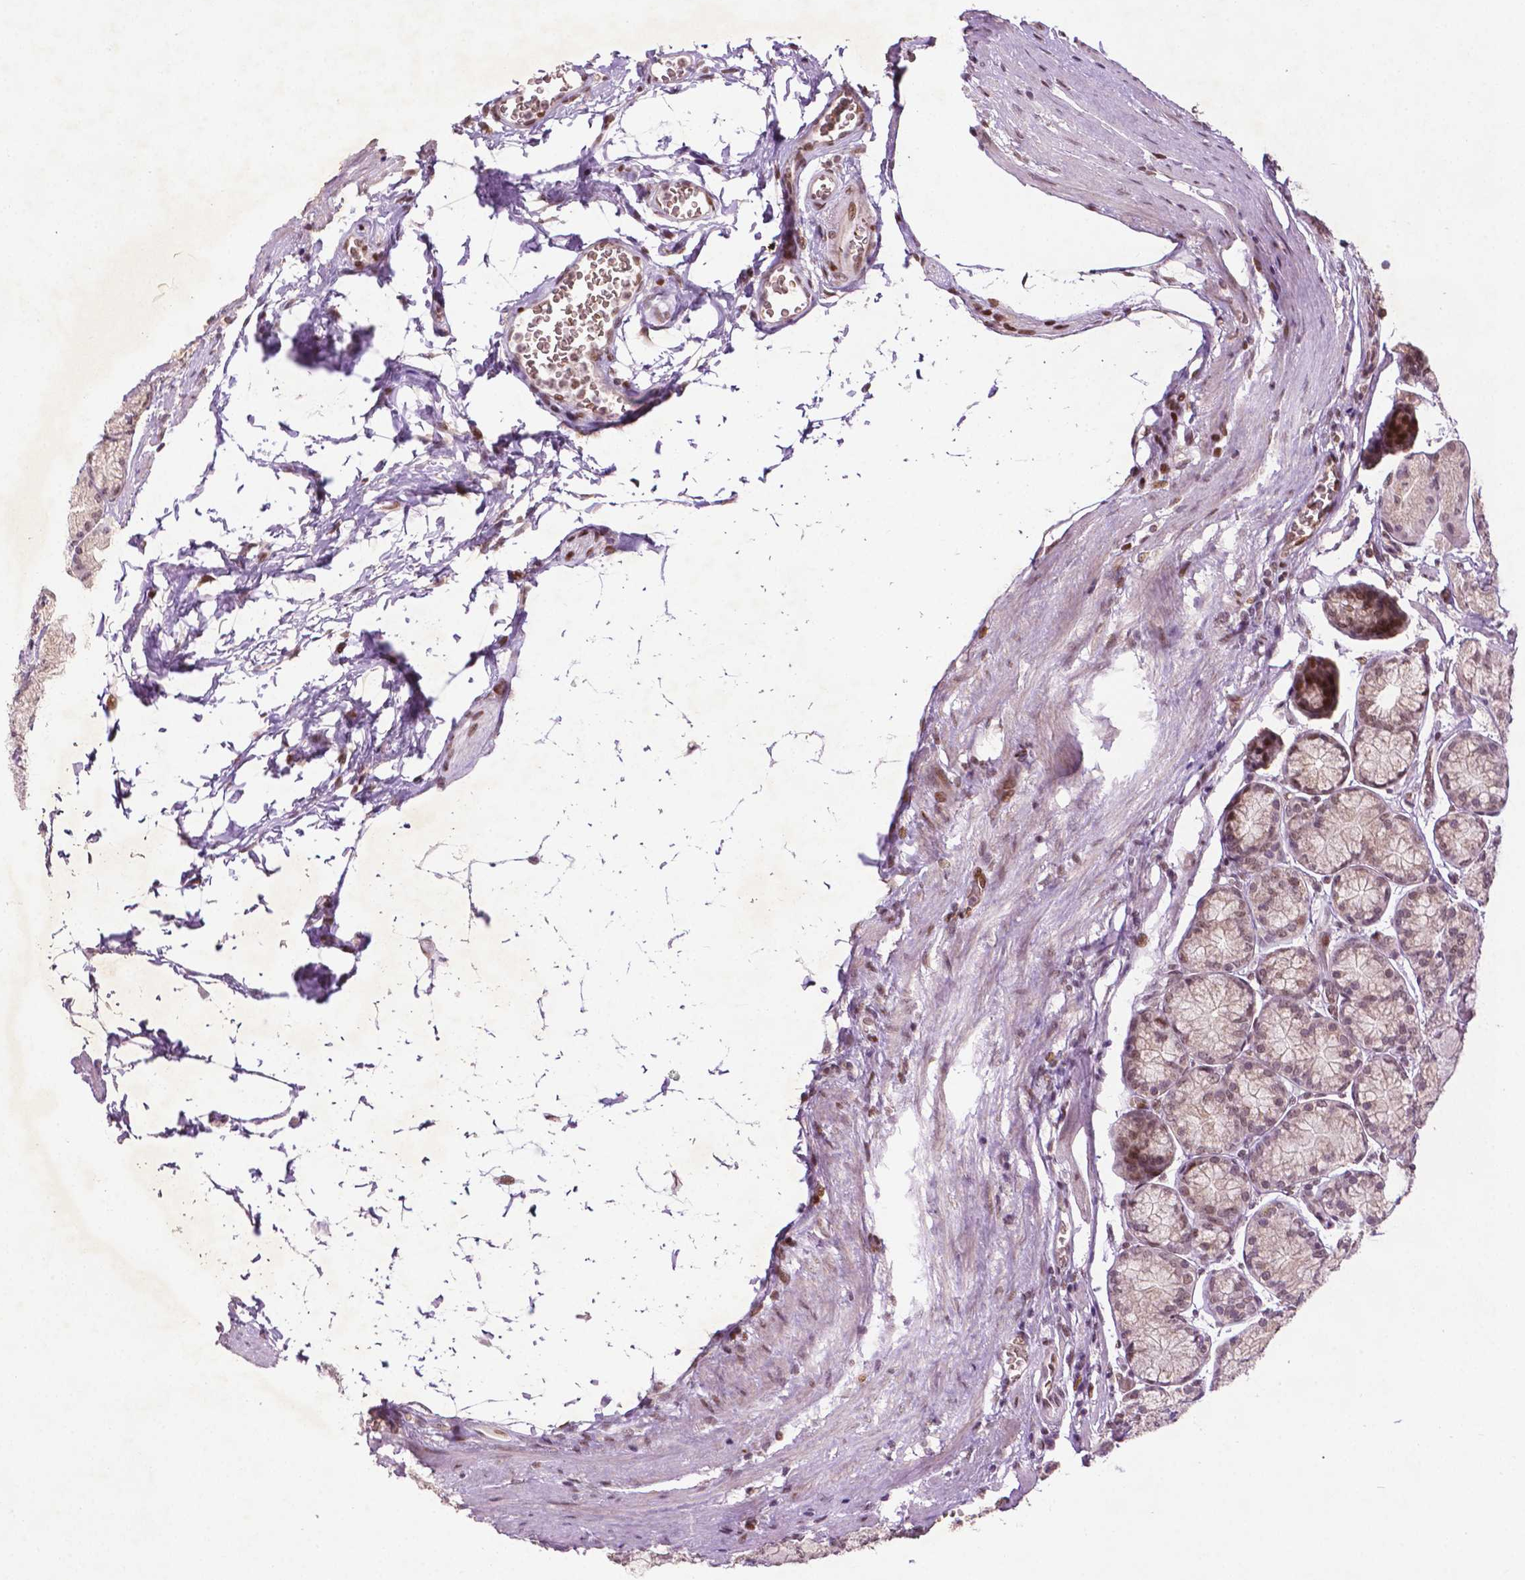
{"staining": {"intensity": "moderate", "quantity": "25%-75%", "location": "cytoplasmic/membranous,nuclear"}, "tissue": "stomach", "cell_type": "Glandular cells", "image_type": "normal", "snomed": [{"axis": "morphology", "description": "Normal tissue, NOS"}, {"axis": "morphology", "description": "Adenocarcinoma, NOS"}, {"axis": "morphology", "description": "Adenocarcinoma, High grade"}, {"axis": "topography", "description": "Stomach, upper"}, {"axis": "topography", "description": "Stomach"}], "caption": "Protein positivity by immunohistochemistry (IHC) demonstrates moderate cytoplasmic/membranous,nuclear staining in approximately 25%-75% of glandular cells in benign stomach. (IHC, brightfield microscopy, high magnification).", "gene": "ZNF41", "patient": {"sex": "female", "age": 65}}